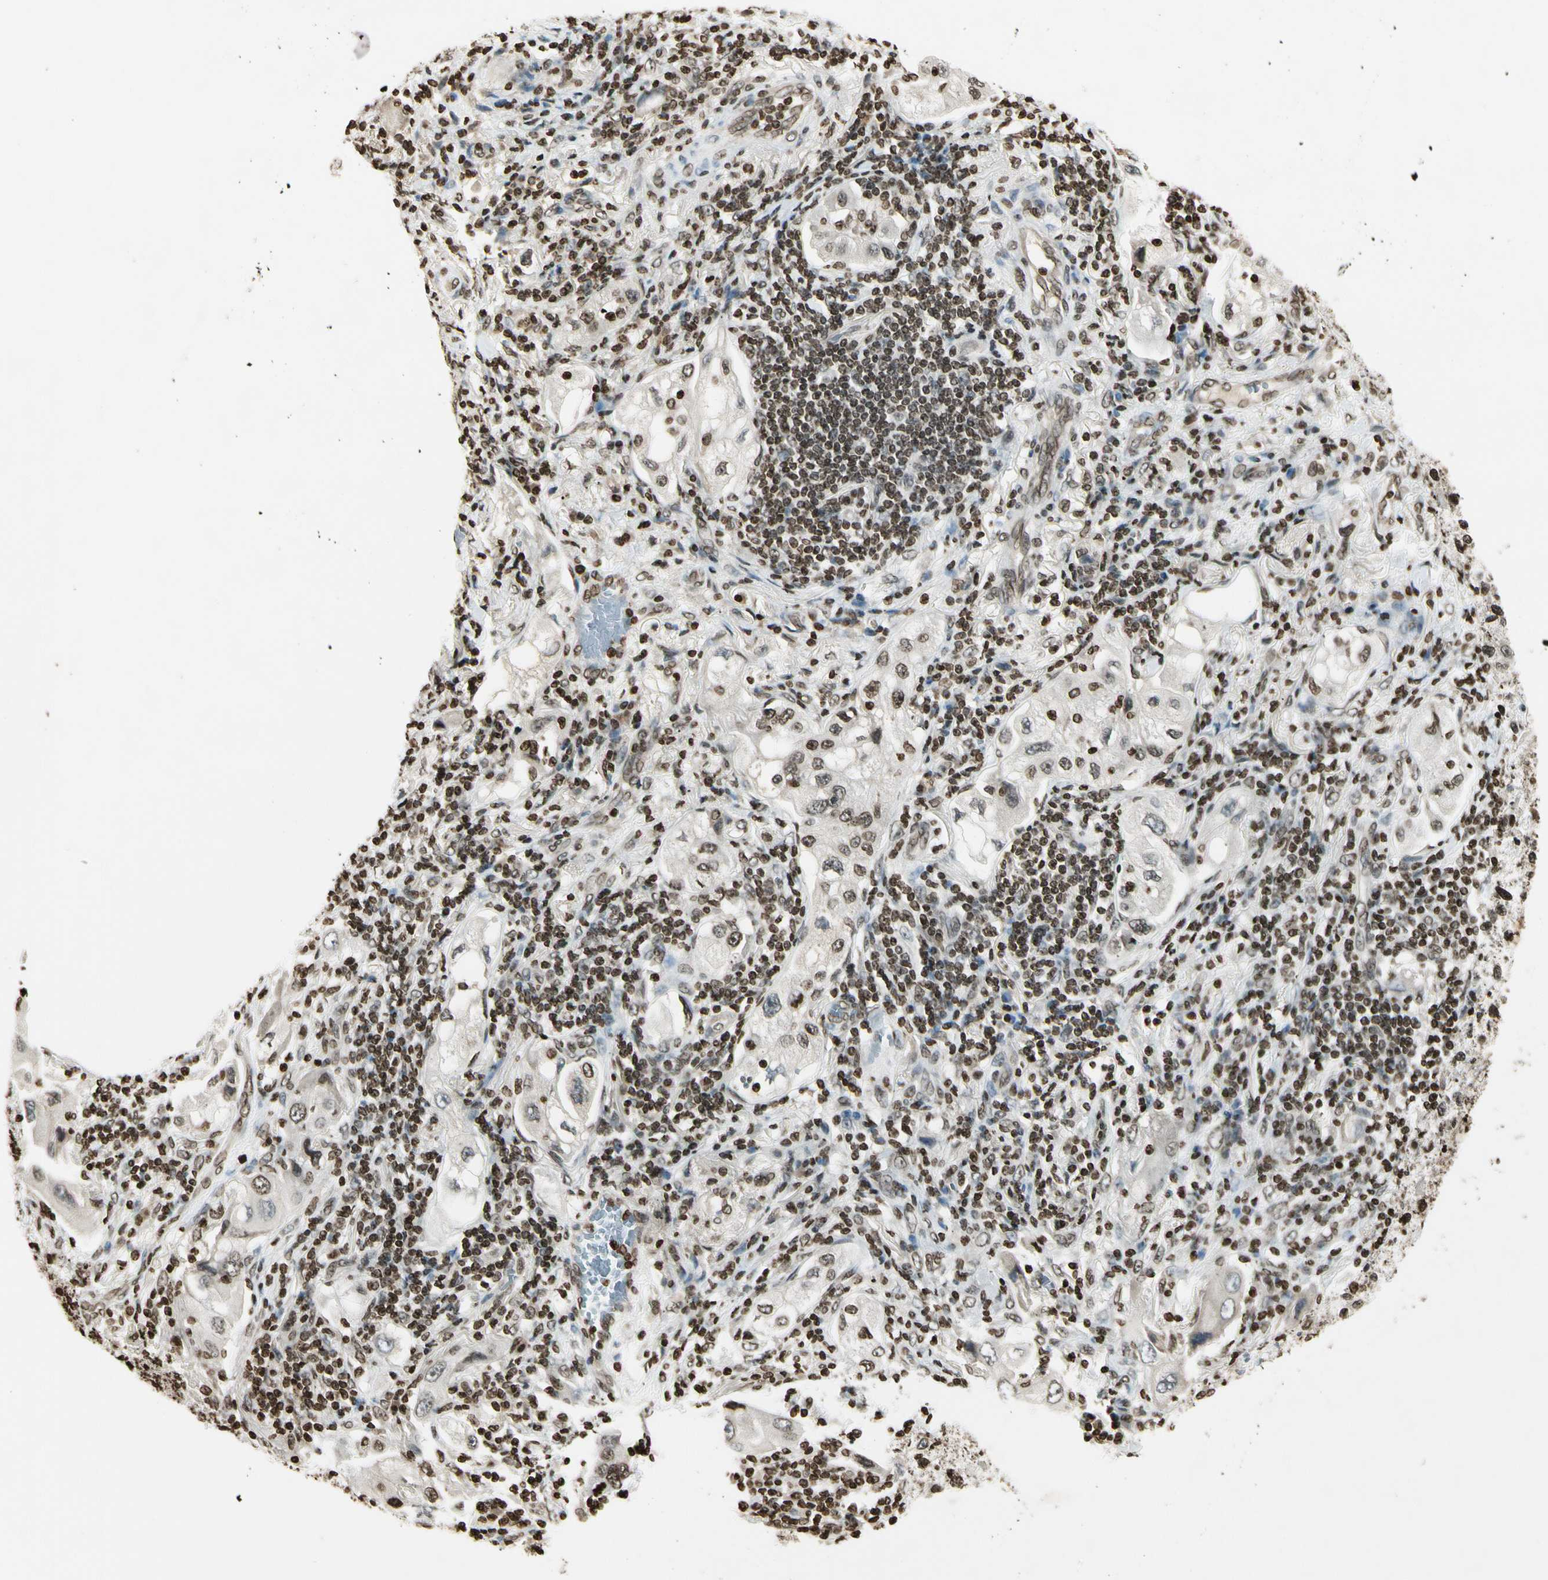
{"staining": {"intensity": "weak", "quantity": "25%-75%", "location": "cytoplasmic/membranous,nuclear"}, "tissue": "lung cancer", "cell_type": "Tumor cells", "image_type": "cancer", "snomed": [{"axis": "morphology", "description": "Adenocarcinoma, NOS"}, {"axis": "topography", "description": "Lung"}], "caption": "IHC photomicrograph of neoplastic tissue: human lung cancer stained using IHC displays low levels of weak protein expression localized specifically in the cytoplasmic/membranous and nuclear of tumor cells, appearing as a cytoplasmic/membranous and nuclear brown color.", "gene": "RORA", "patient": {"sex": "female", "age": 65}}